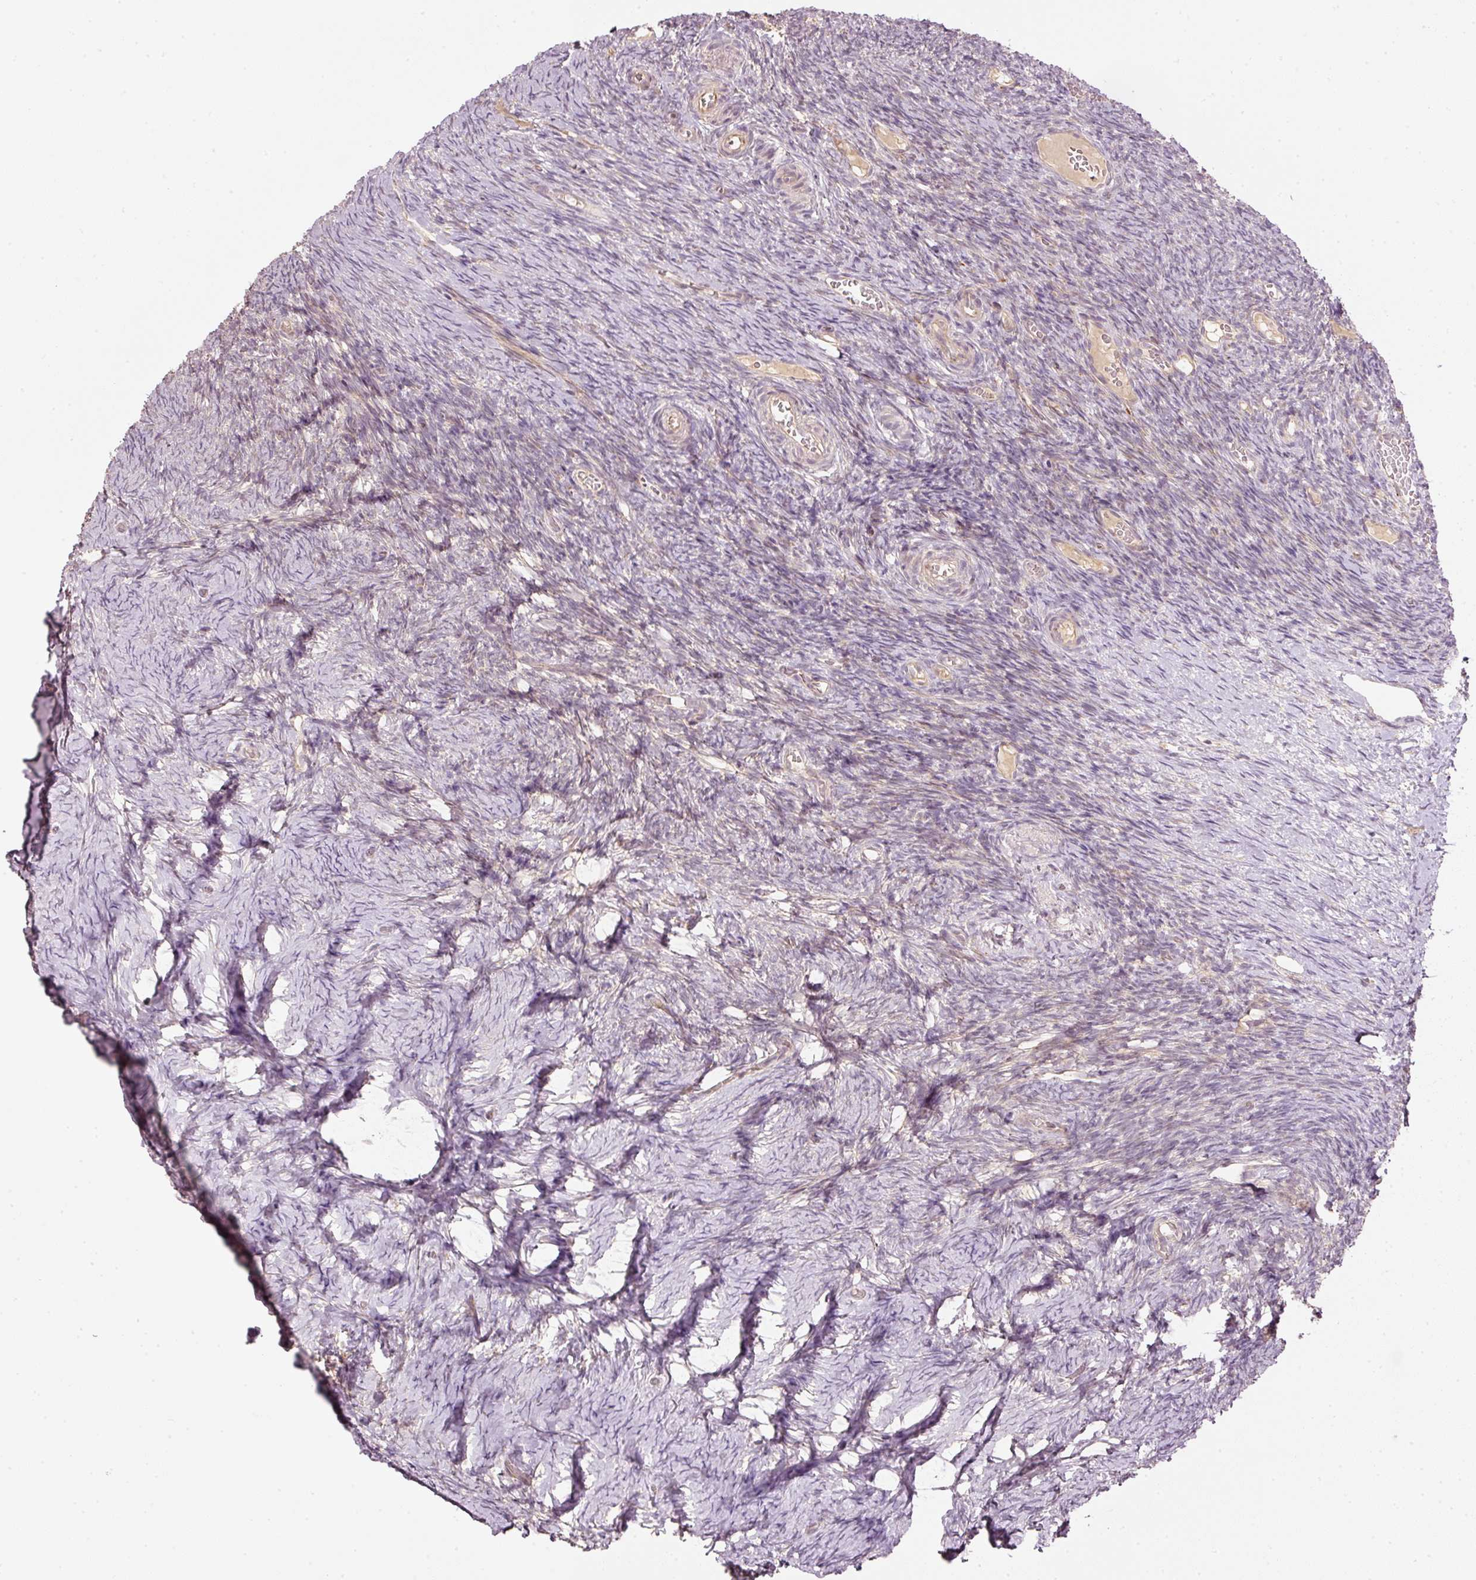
{"staining": {"intensity": "weak", "quantity": ">75%", "location": "cytoplasmic/membranous"}, "tissue": "ovary", "cell_type": "Follicle cells", "image_type": "normal", "snomed": [{"axis": "morphology", "description": "Normal tissue, NOS"}, {"axis": "topography", "description": "Ovary"}], "caption": "The photomicrograph shows staining of unremarkable ovary, revealing weak cytoplasmic/membranous protein staining (brown color) within follicle cells. The protein is shown in brown color, while the nuclei are stained blue.", "gene": "CDC20B", "patient": {"sex": "female", "age": 39}}